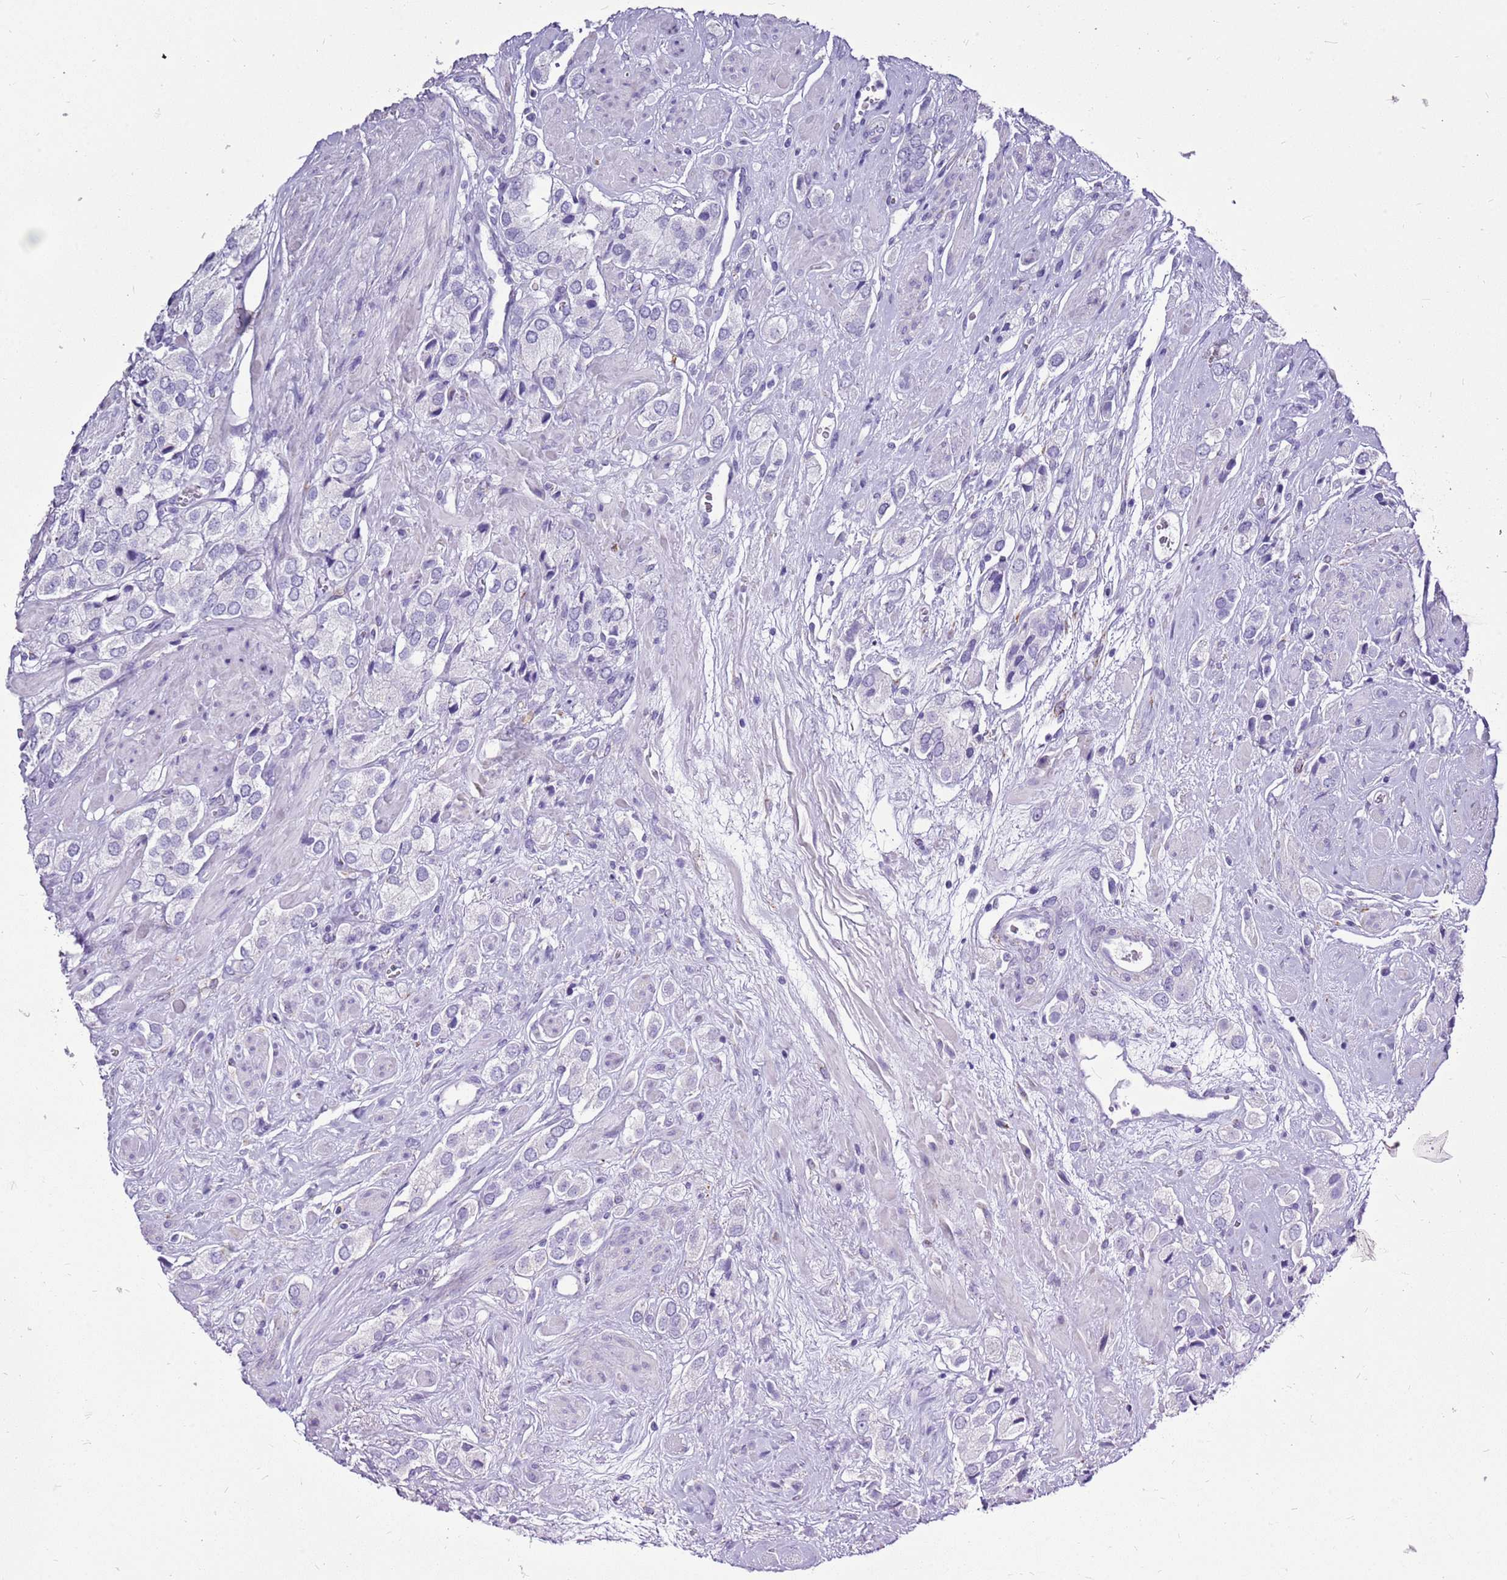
{"staining": {"intensity": "negative", "quantity": "none", "location": "none"}, "tissue": "prostate cancer", "cell_type": "Tumor cells", "image_type": "cancer", "snomed": [{"axis": "morphology", "description": "Adenocarcinoma, High grade"}, {"axis": "topography", "description": "Prostate and seminal vesicle, NOS"}], "caption": "An immunohistochemistry photomicrograph of prostate cancer is shown. There is no staining in tumor cells of prostate cancer. (DAB IHC visualized using brightfield microscopy, high magnification).", "gene": "ACSS3", "patient": {"sex": "male", "age": 64}}